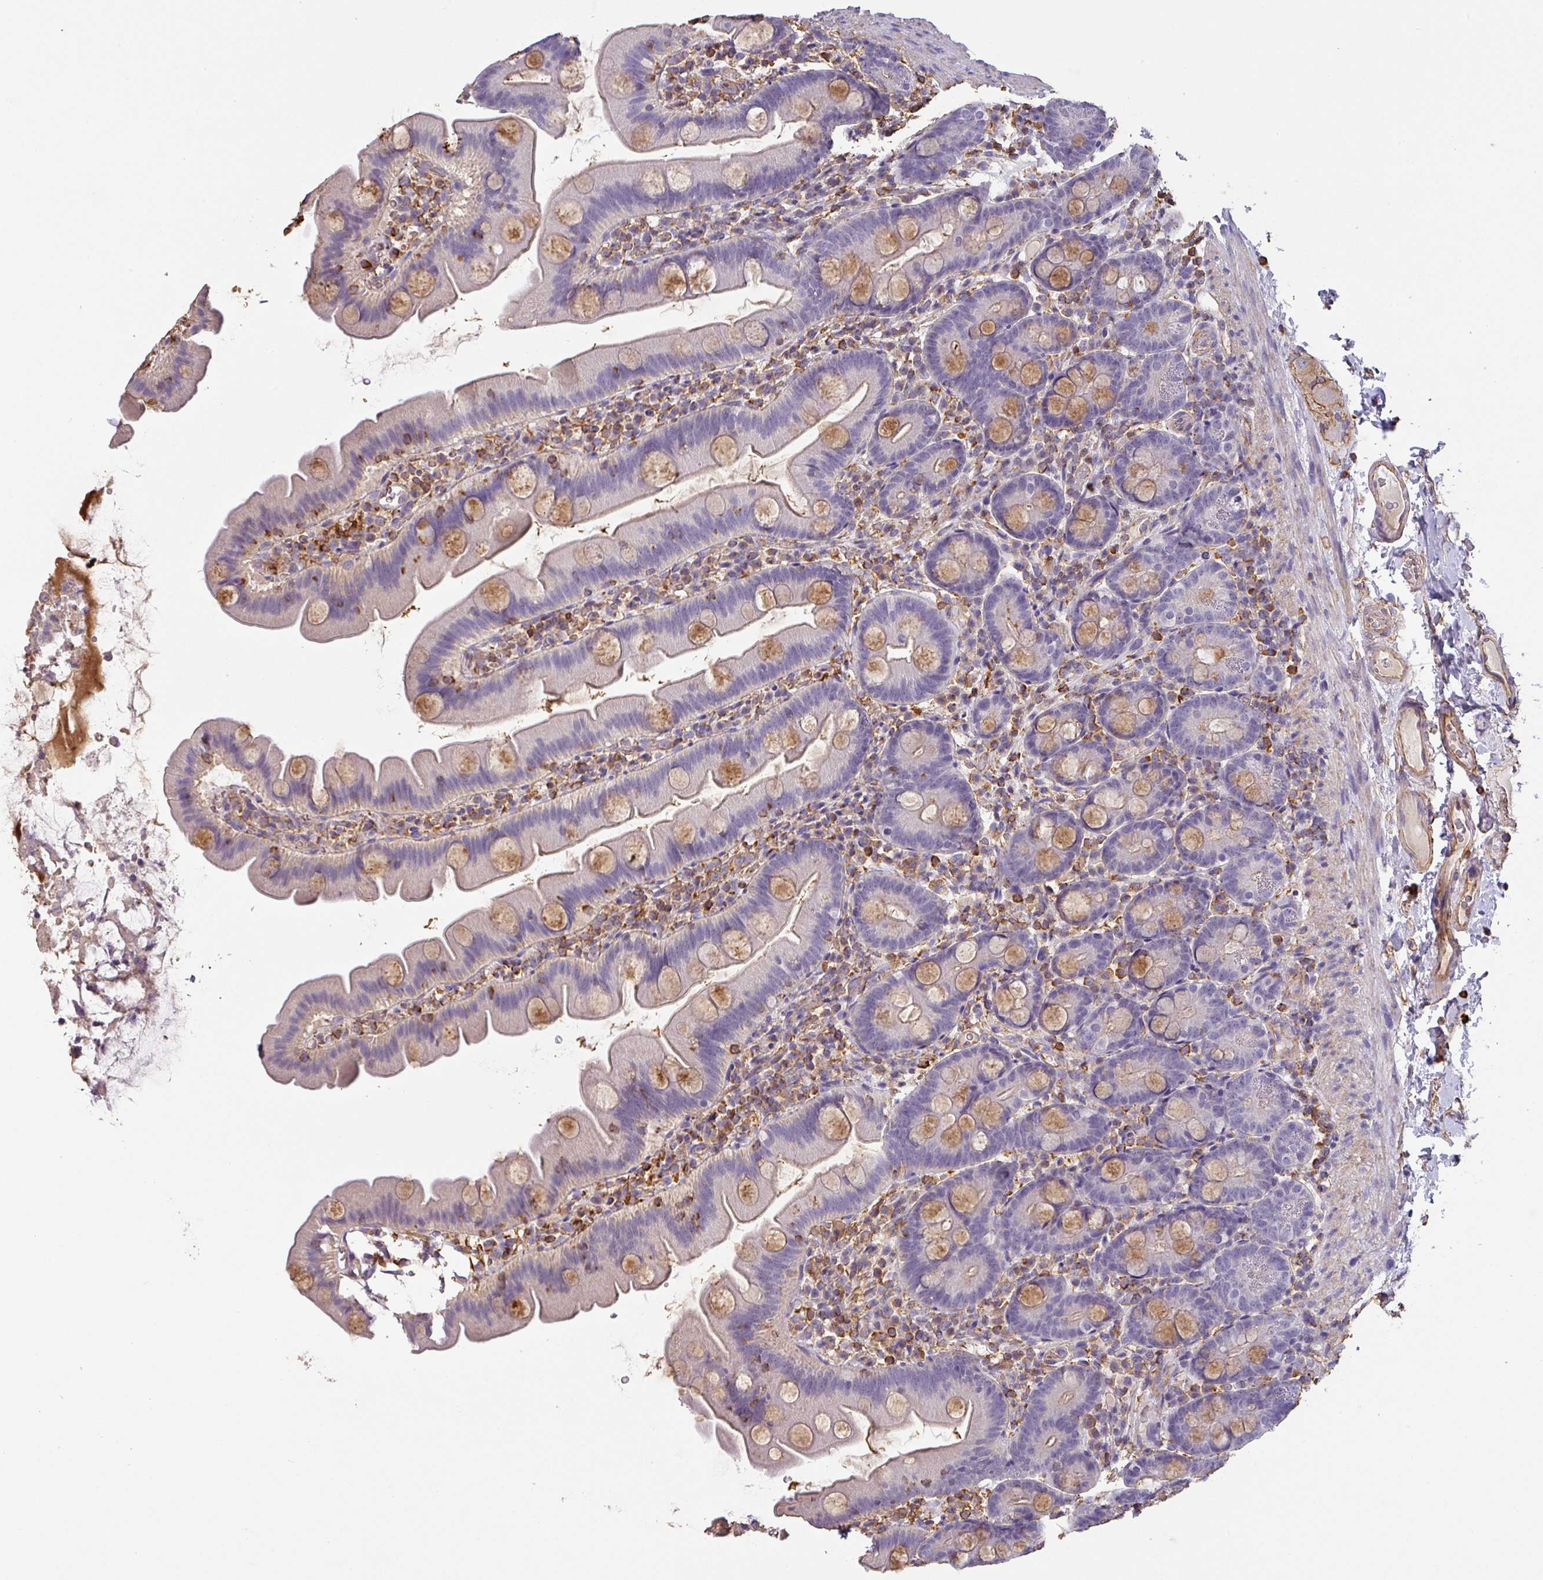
{"staining": {"intensity": "moderate", "quantity": "<25%", "location": "cytoplasmic/membranous"}, "tissue": "small intestine", "cell_type": "Glandular cells", "image_type": "normal", "snomed": [{"axis": "morphology", "description": "Normal tissue, NOS"}, {"axis": "topography", "description": "Small intestine"}], "caption": "Unremarkable small intestine reveals moderate cytoplasmic/membranous staining in approximately <25% of glandular cells.", "gene": "ZNF280C", "patient": {"sex": "female", "age": 68}}